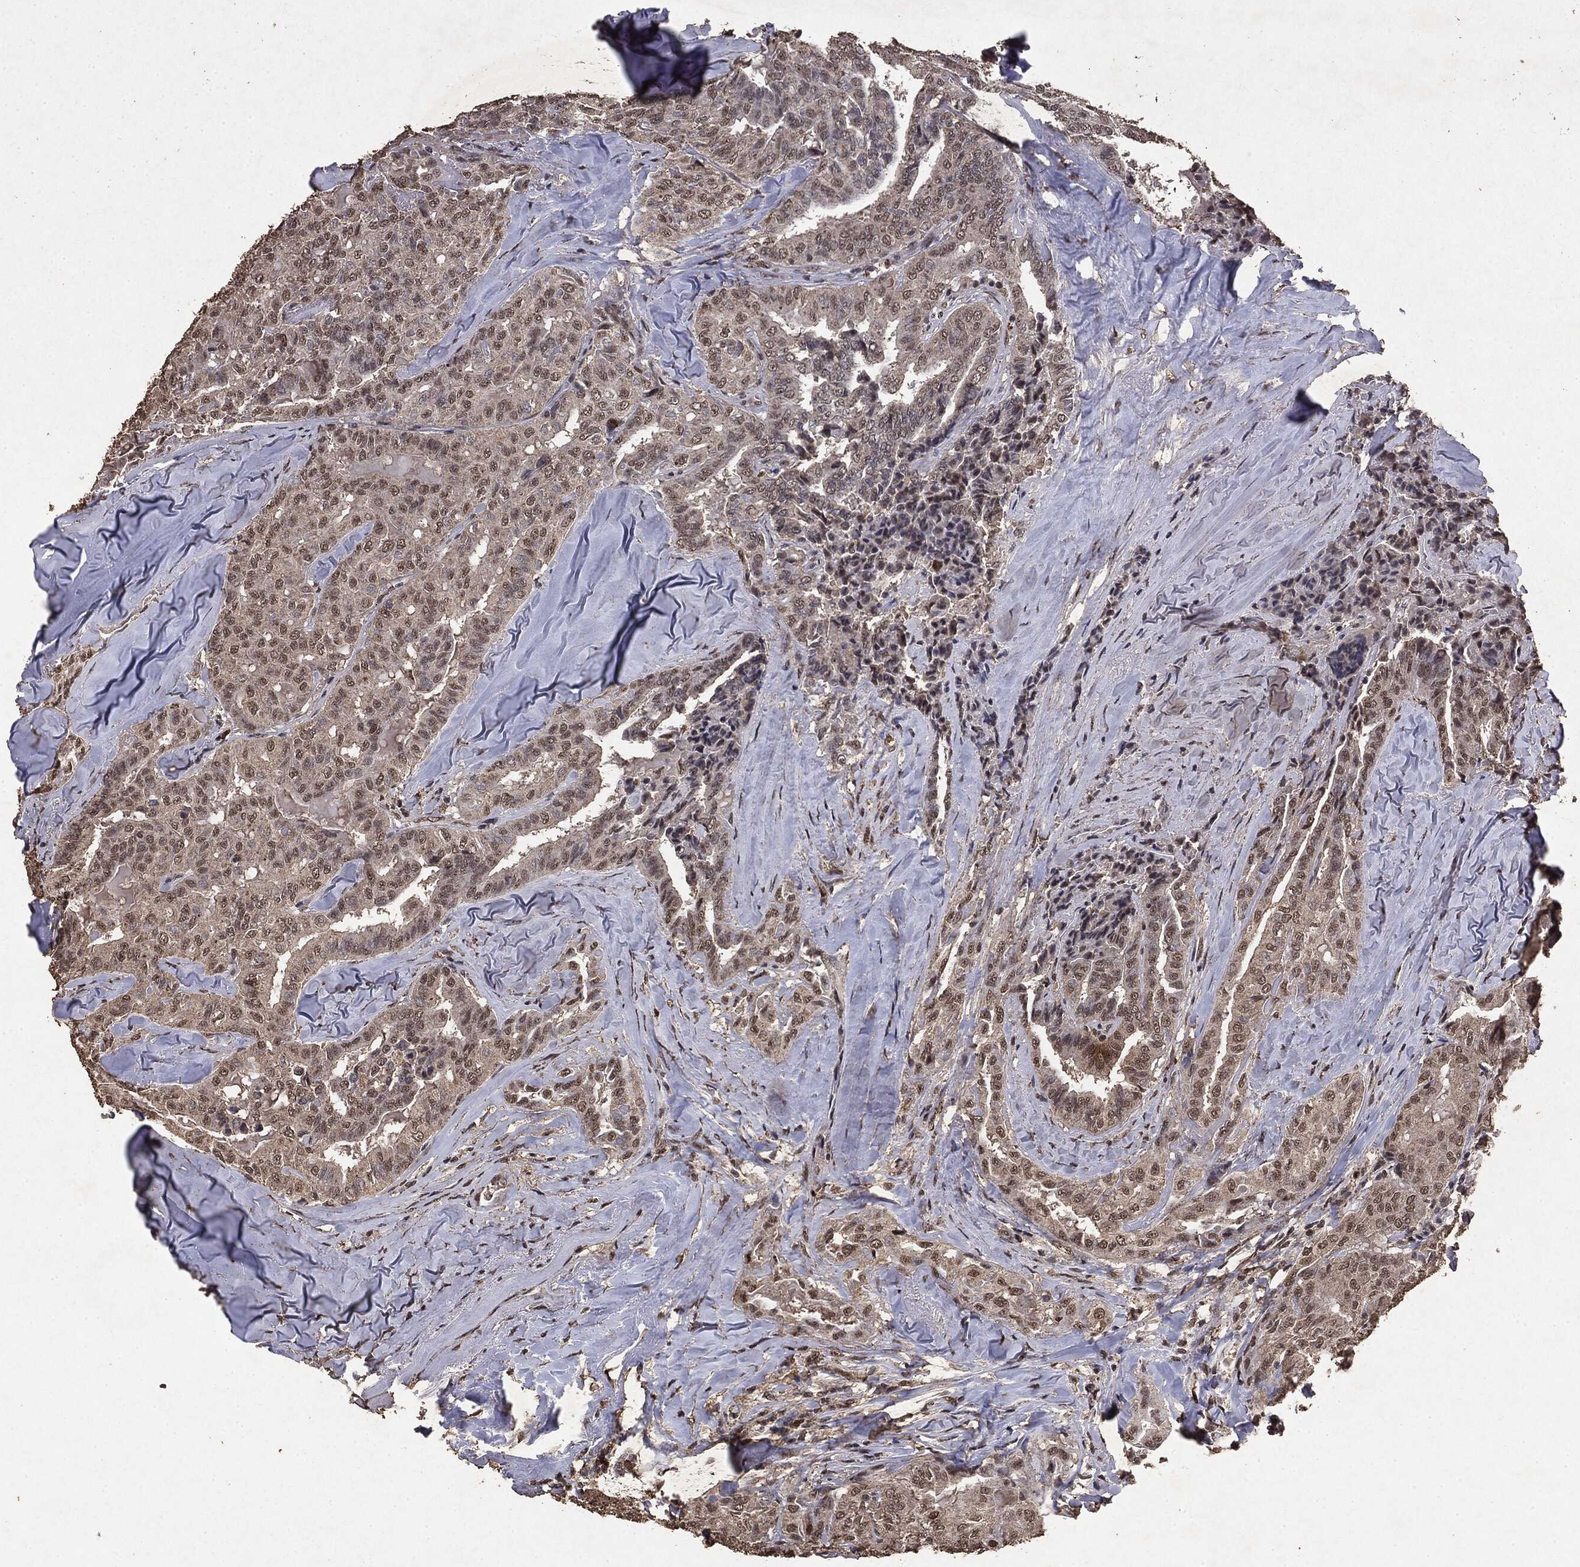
{"staining": {"intensity": "moderate", "quantity": "<25%", "location": "nuclear"}, "tissue": "thyroid cancer", "cell_type": "Tumor cells", "image_type": "cancer", "snomed": [{"axis": "morphology", "description": "Papillary adenocarcinoma, NOS"}, {"axis": "topography", "description": "Thyroid gland"}], "caption": "High-magnification brightfield microscopy of thyroid cancer (papillary adenocarcinoma) stained with DAB (3,3'-diaminobenzidine) (brown) and counterstained with hematoxylin (blue). tumor cells exhibit moderate nuclear positivity is present in about<25% of cells. Nuclei are stained in blue.", "gene": "RAD18", "patient": {"sex": "female", "age": 68}}